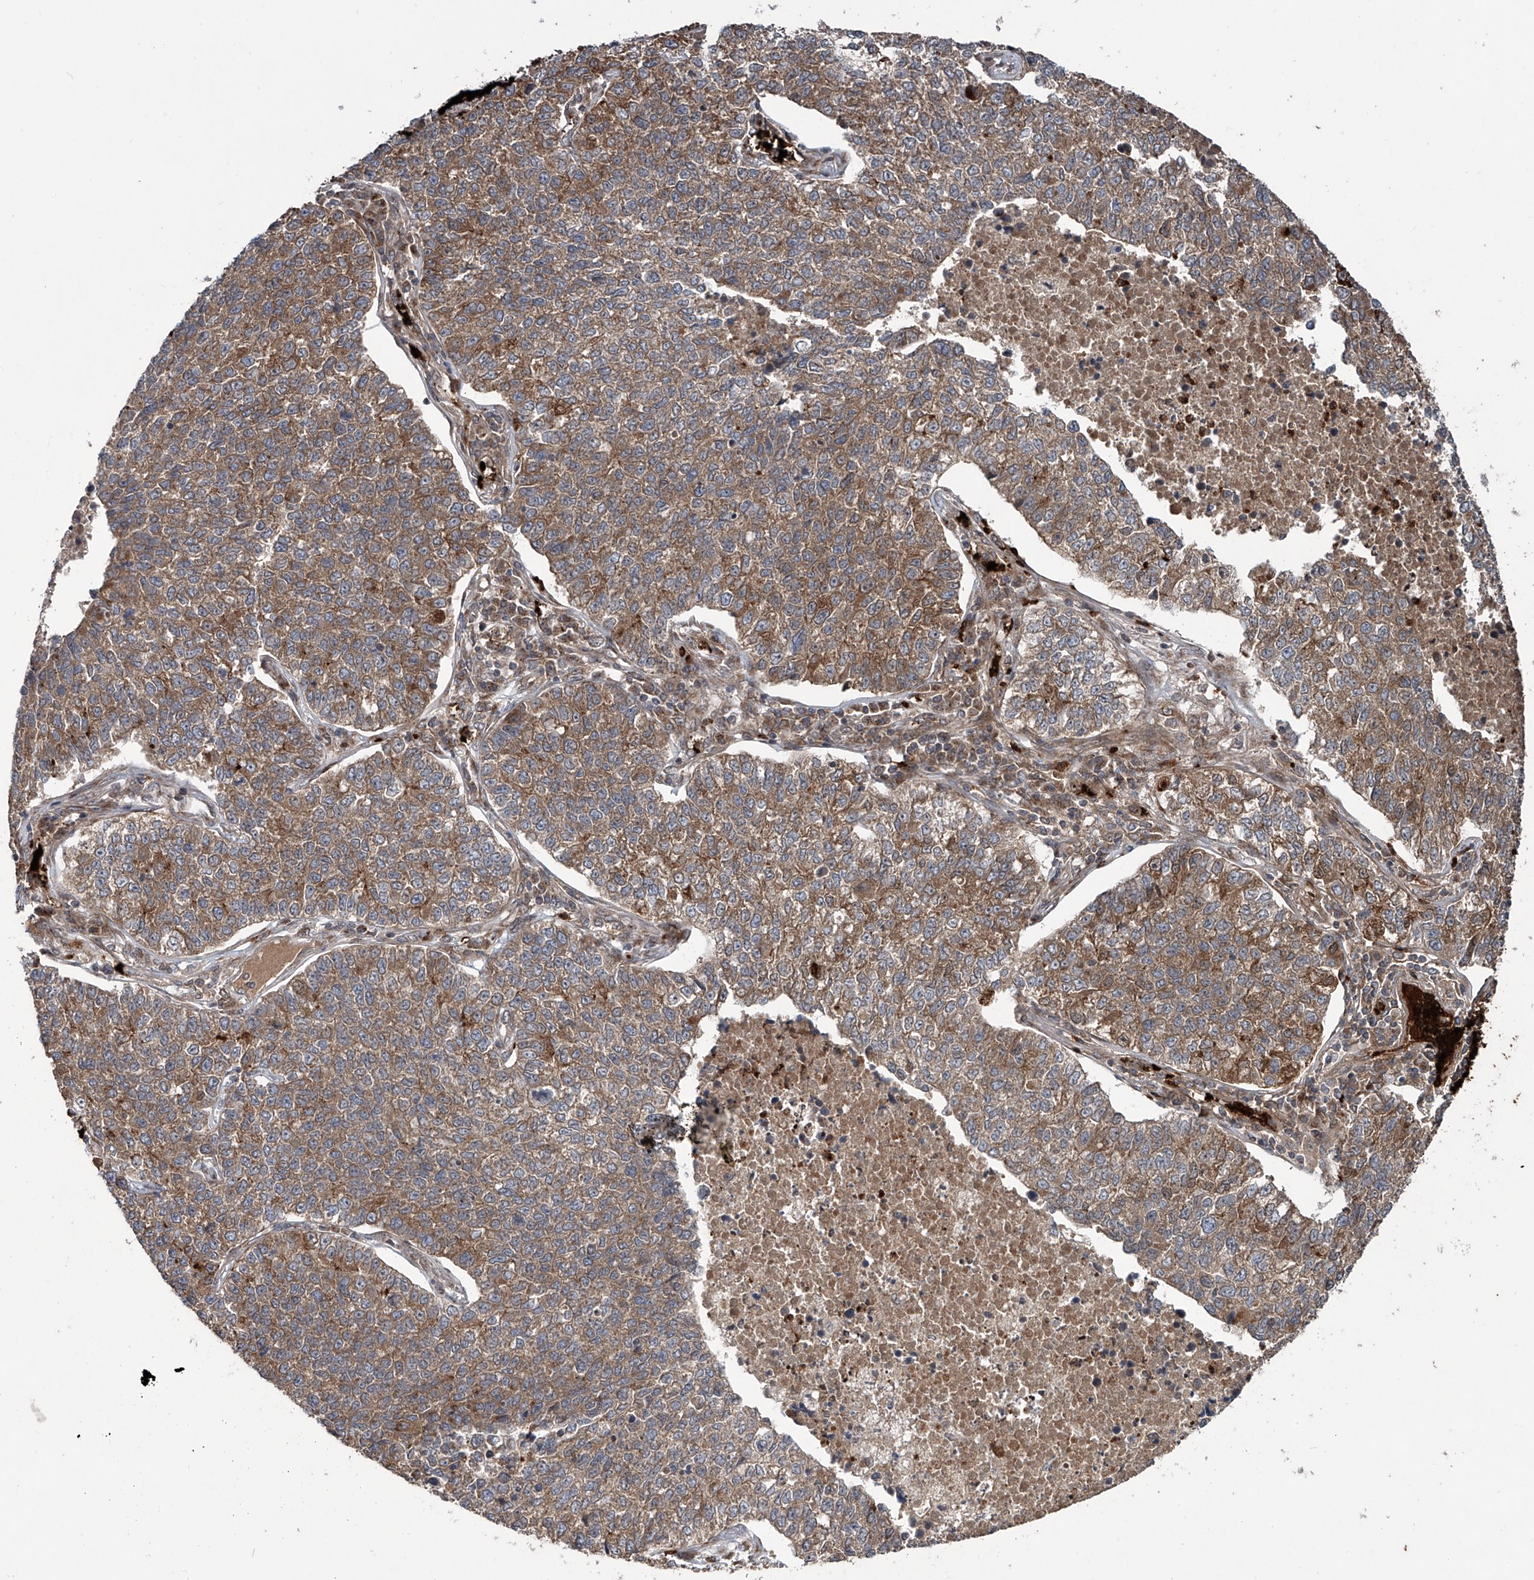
{"staining": {"intensity": "moderate", "quantity": ">75%", "location": "cytoplasmic/membranous"}, "tissue": "lung cancer", "cell_type": "Tumor cells", "image_type": "cancer", "snomed": [{"axis": "morphology", "description": "Adenocarcinoma, NOS"}, {"axis": "topography", "description": "Lung"}], "caption": "A medium amount of moderate cytoplasmic/membranous expression is identified in approximately >75% of tumor cells in lung adenocarcinoma tissue.", "gene": "ZDHHC9", "patient": {"sex": "male", "age": 49}}